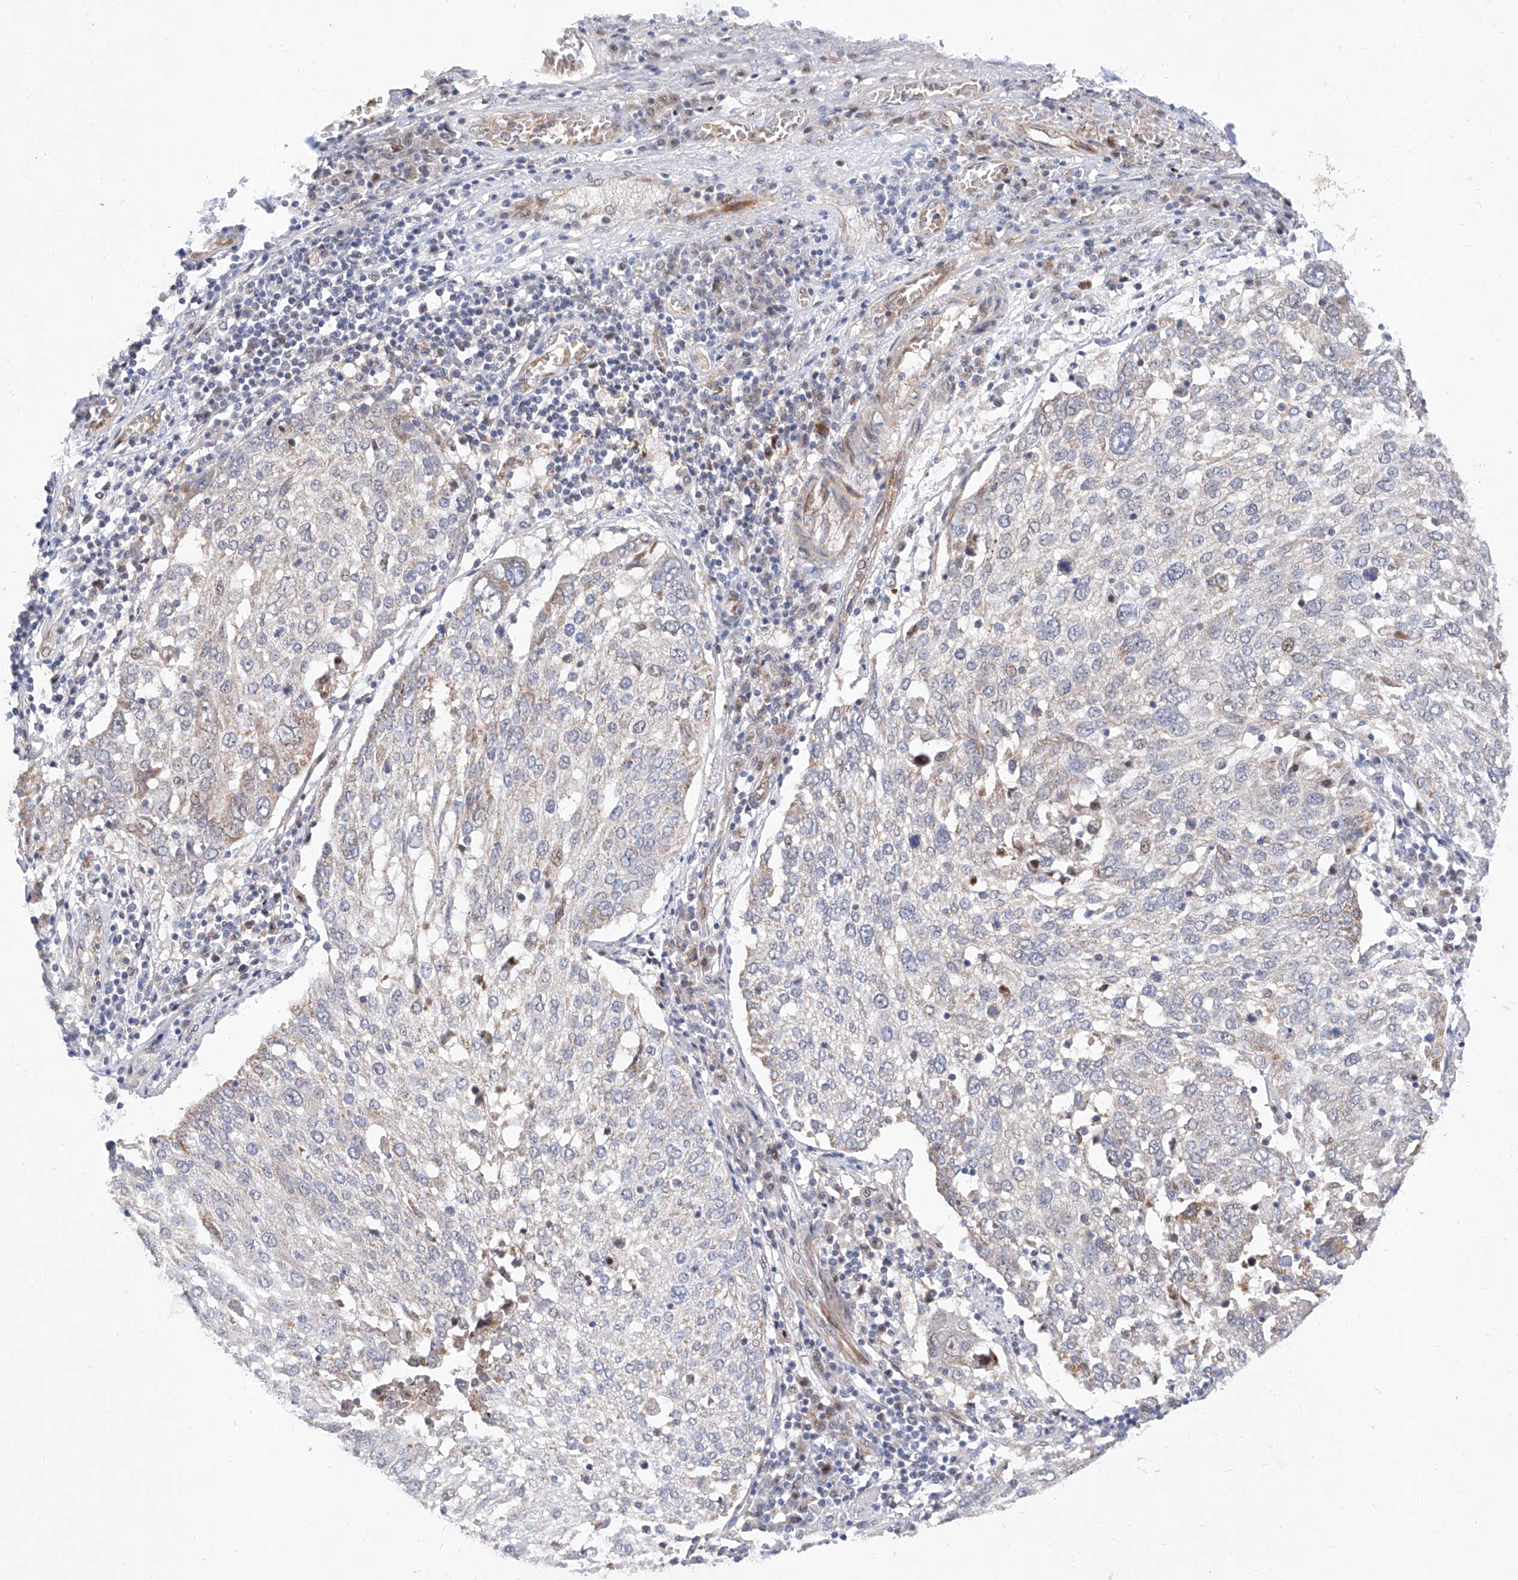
{"staining": {"intensity": "negative", "quantity": "none", "location": "none"}, "tissue": "lung cancer", "cell_type": "Tumor cells", "image_type": "cancer", "snomed": [{"axis": "morphology", "description": "Squamous cell carcinoma, NOS"}, {"axis": "topography", "description": "Lung"}], "caption": "Protein analysis of squamous cell carcinoma (lung) demonstrates no significant expression in tumor cells. (Stains: DAB (3,3'-diaminobenzidine) IHC with hematoxylin counter stain, Microscopy: brightfield microscopy at high magnification).", "gene": "FUCA2", "patient": {"sex": "male", "age": 65}}